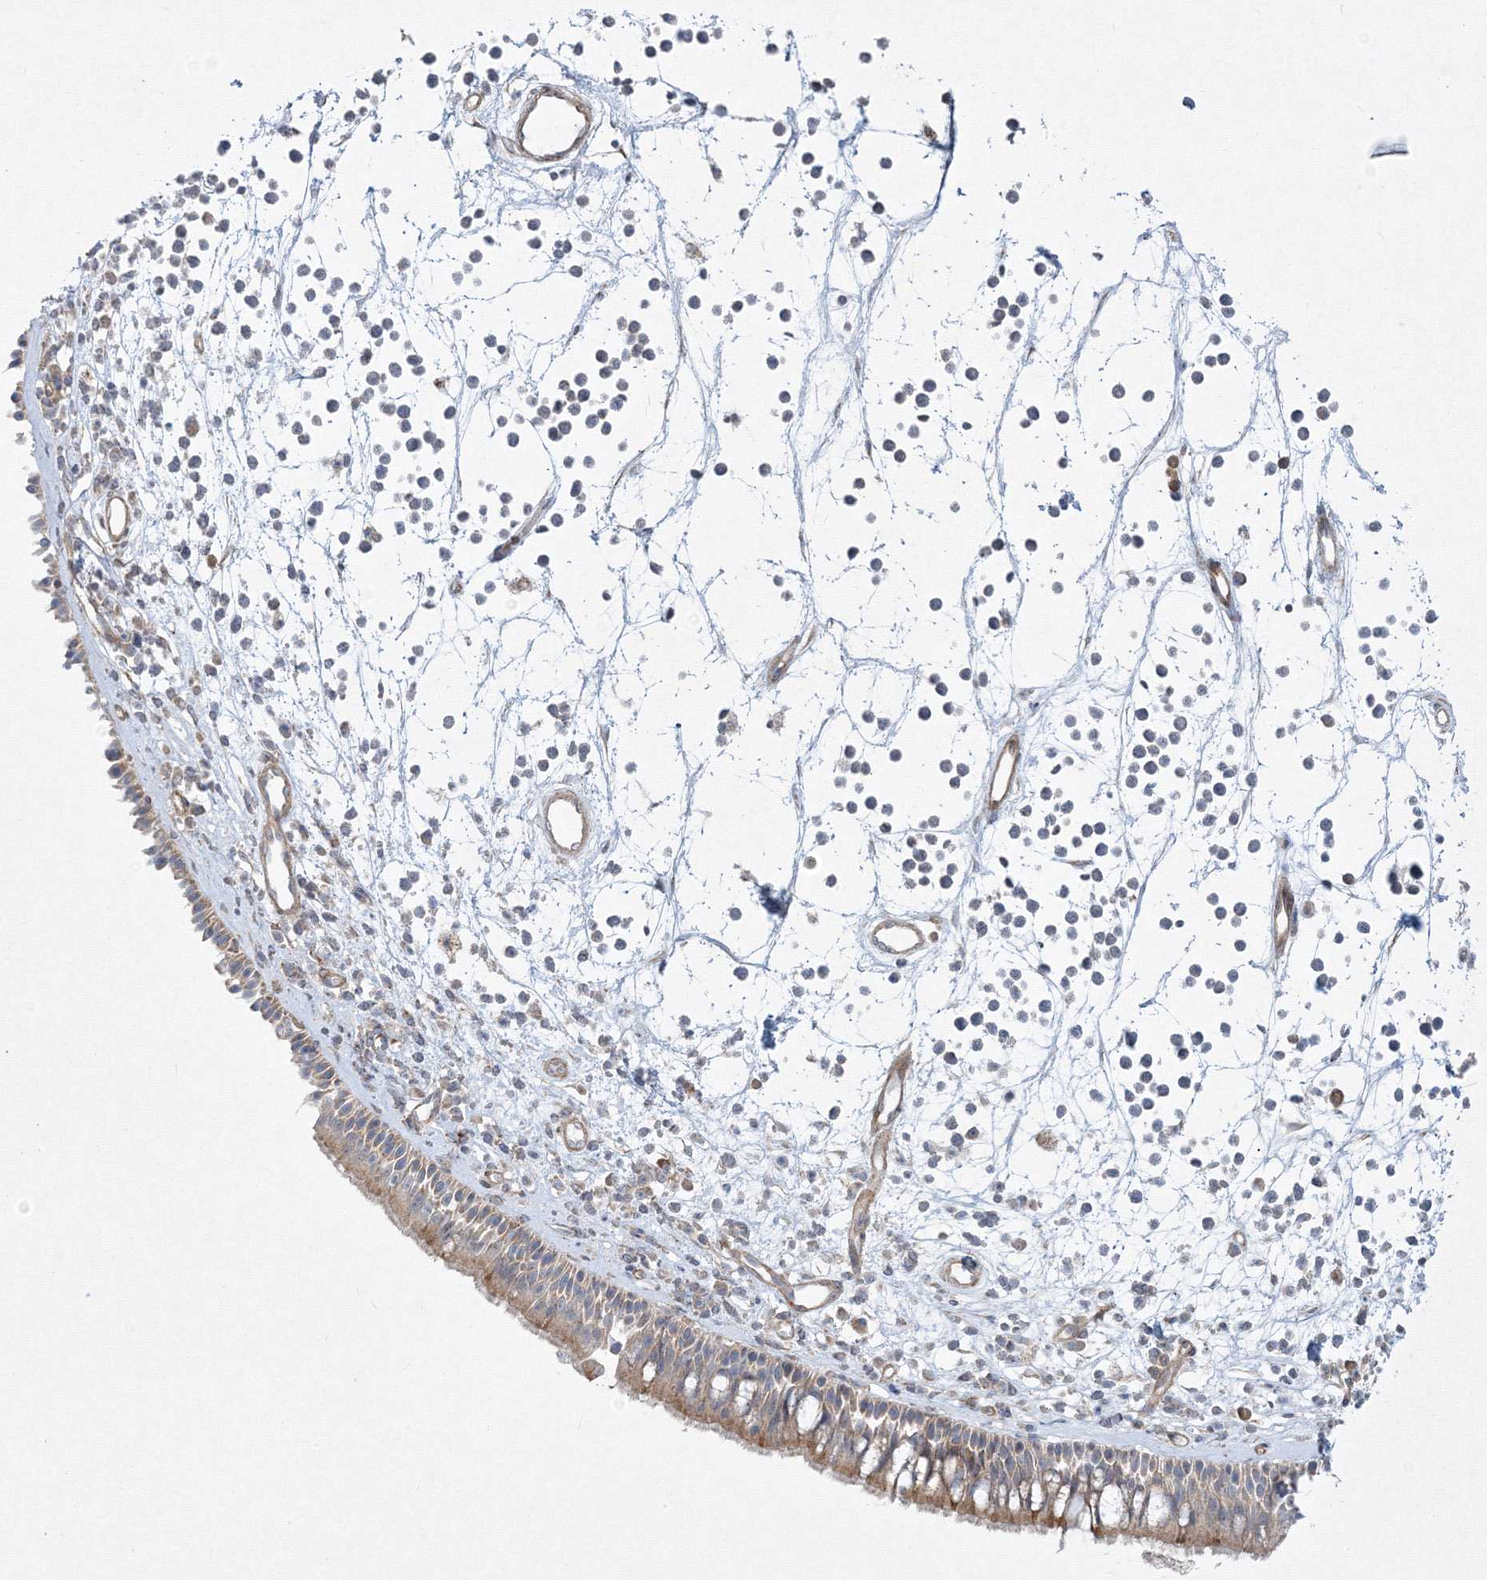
{"staining": {"intensity": "moderate", "quantity": ">75%", "location": "cytoplasmic/membranous"}, "tissue": "nasopharynx", "cell_type": "Respiratory epithelial cells", "image_type": "normal", "snomed": [{"axis": "morphology", "description": "Normal tissue, NOS"}, {"axis": "morphology", "description": "Inflammation, NOS"}, {"axis": "morphology", "description": "Malignant melanoma, Metastatic site"}, {"axis": "topography", "description": "Nasopharynx"}], "caption": "Nasopharynx stained with DAB immunohistochemistry (IHC) shows medium levels of moderate cytoplasmic/membranous expression in about >75% of respiratory epithelial cells. (DAB IHC with brightfield microscopy, high magnification).", "gene": "WDR49", "patient": {"sex": "male", "age": 70}}